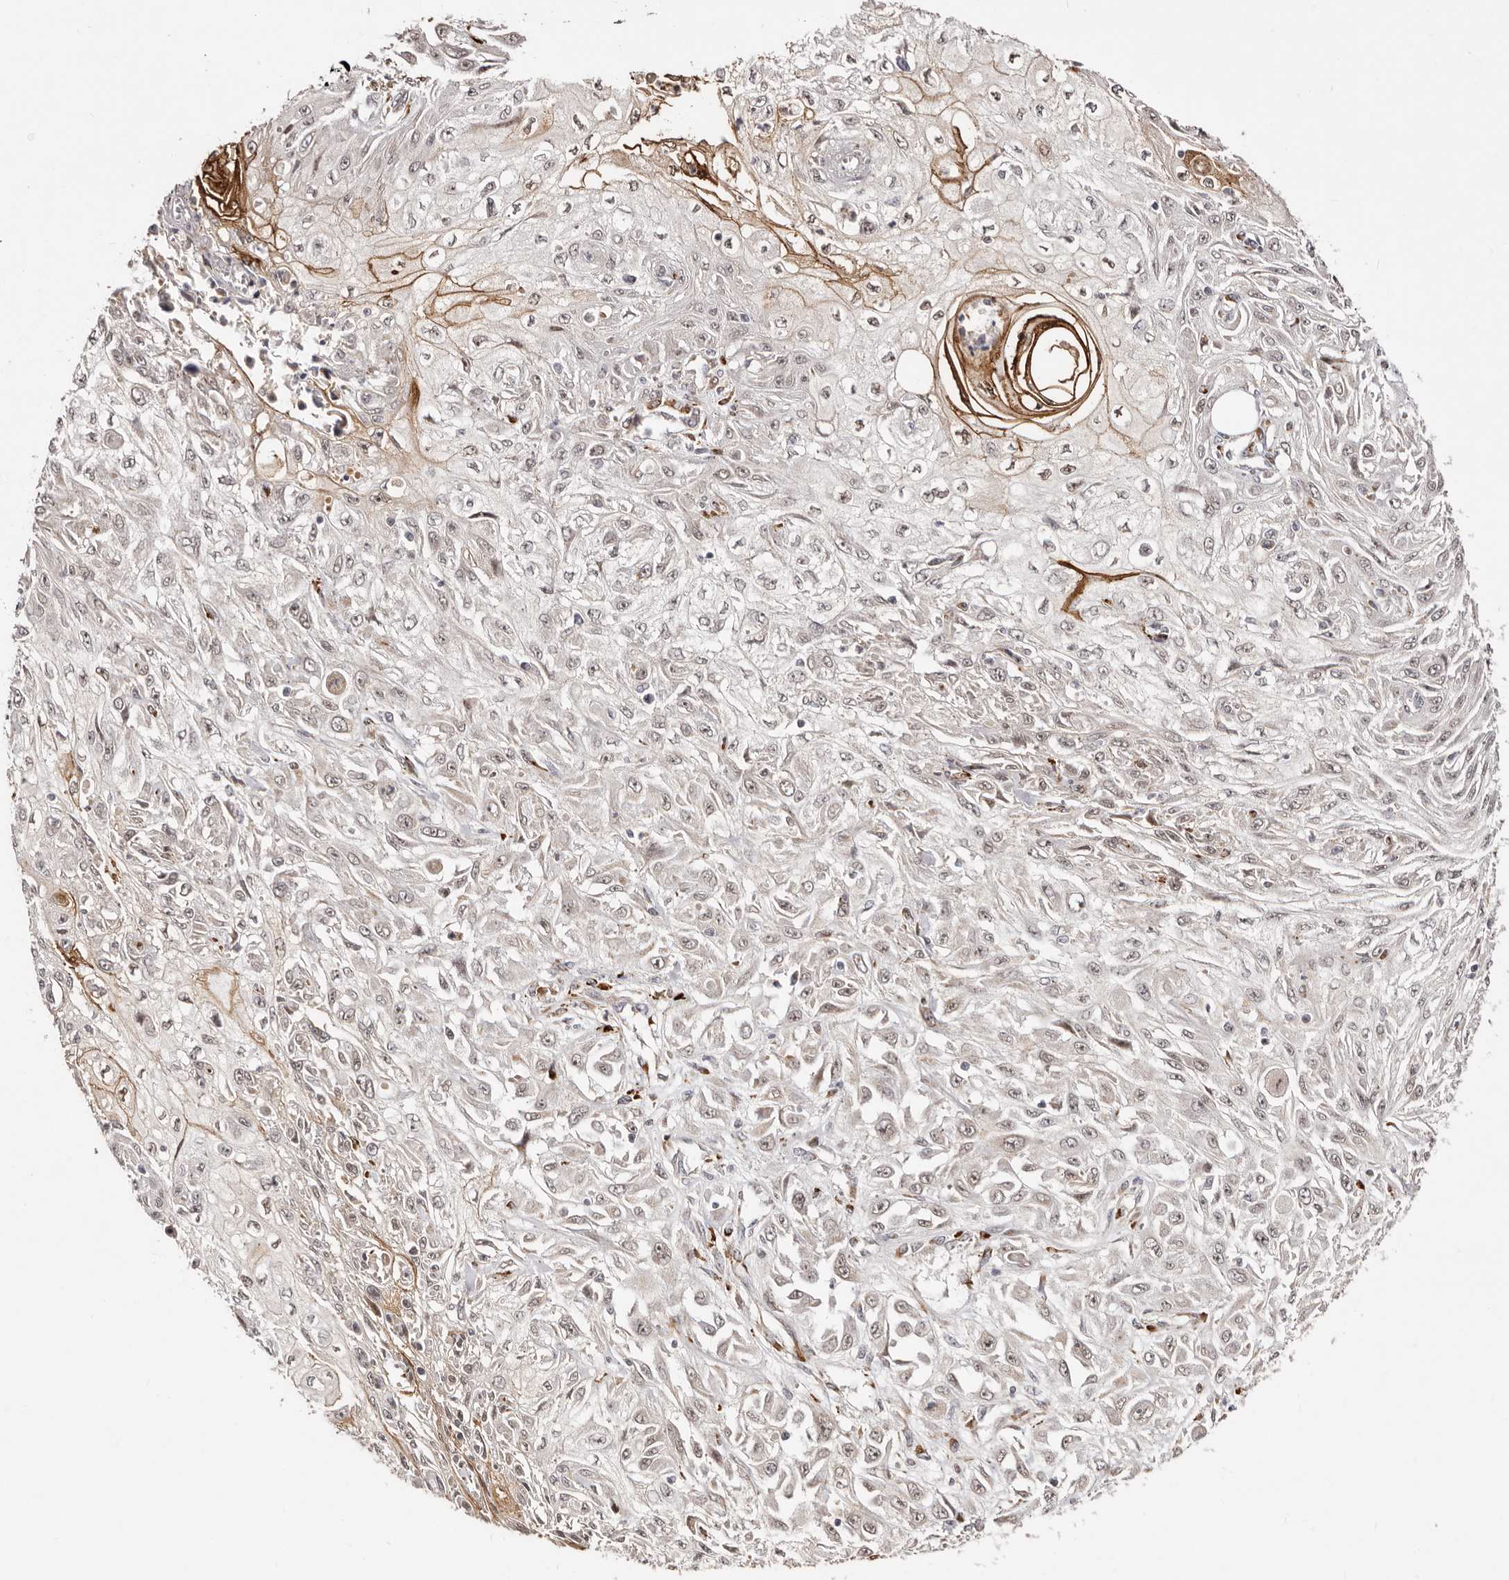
{"staining": {"intensity": "weak", "quantity": ">75%", "location": "nuclear"}, "tissue": "skin cancer", "cell_type": "Tumor cells", "image_type": "cancer", "snomed": [{"axis": "morphology", "description": "Squamous cell carcinoma, NOS"}, {"axis": "morphology", "description": "Squamous cell carcinoma, metastatic, NOS"}, {"axis": "topography", "description": "Skin"}, {"axis": "topography", "description": "Lymph node"}], "caption": "Protein staining displays weak nuclear staining in approximately >75% of tumor cells in squamous cell carcinoma (skin).", "gene": "SRCAP", "patient": {"sex": "male", "age": 75}}